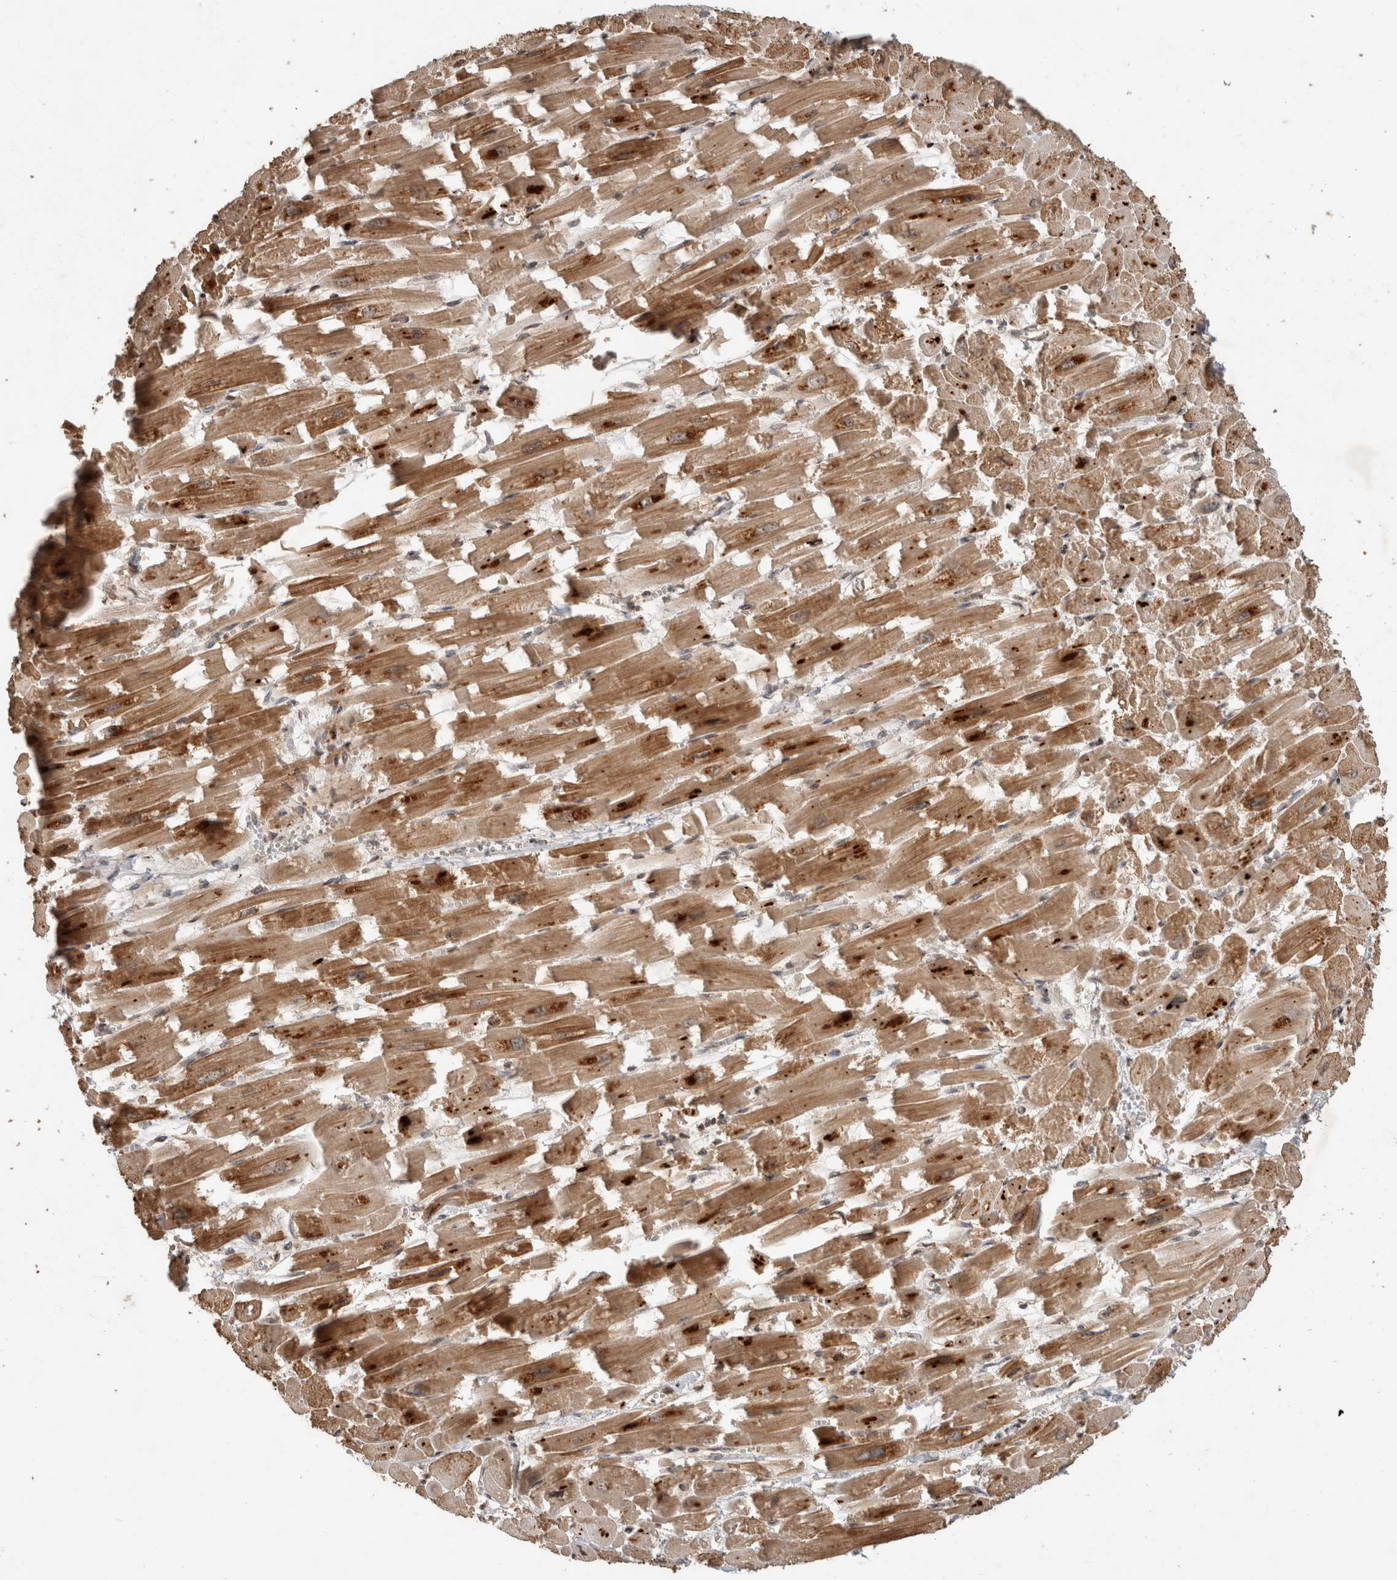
{"staining": {"intensity": "moderate", "quantity": ">75%", "location": "cytoplasmic/membranous"}, "tissue": "heart muscle", "cell_type": "Cardiomyocytes", "image_type": "normal", "snomed": [{"axis": "morphology", "description": "Normal tissue, NOS"}, {"axis": "topography", "description": "Heart"}], "caption": "The immunohistochemical stain labels moderate cytoplasmic/membranous positivity in cardiomyocytes of unremarkable heart muscle.", "gene": "PITPNC1", "patient": {"sex": "male", "age": 54}}